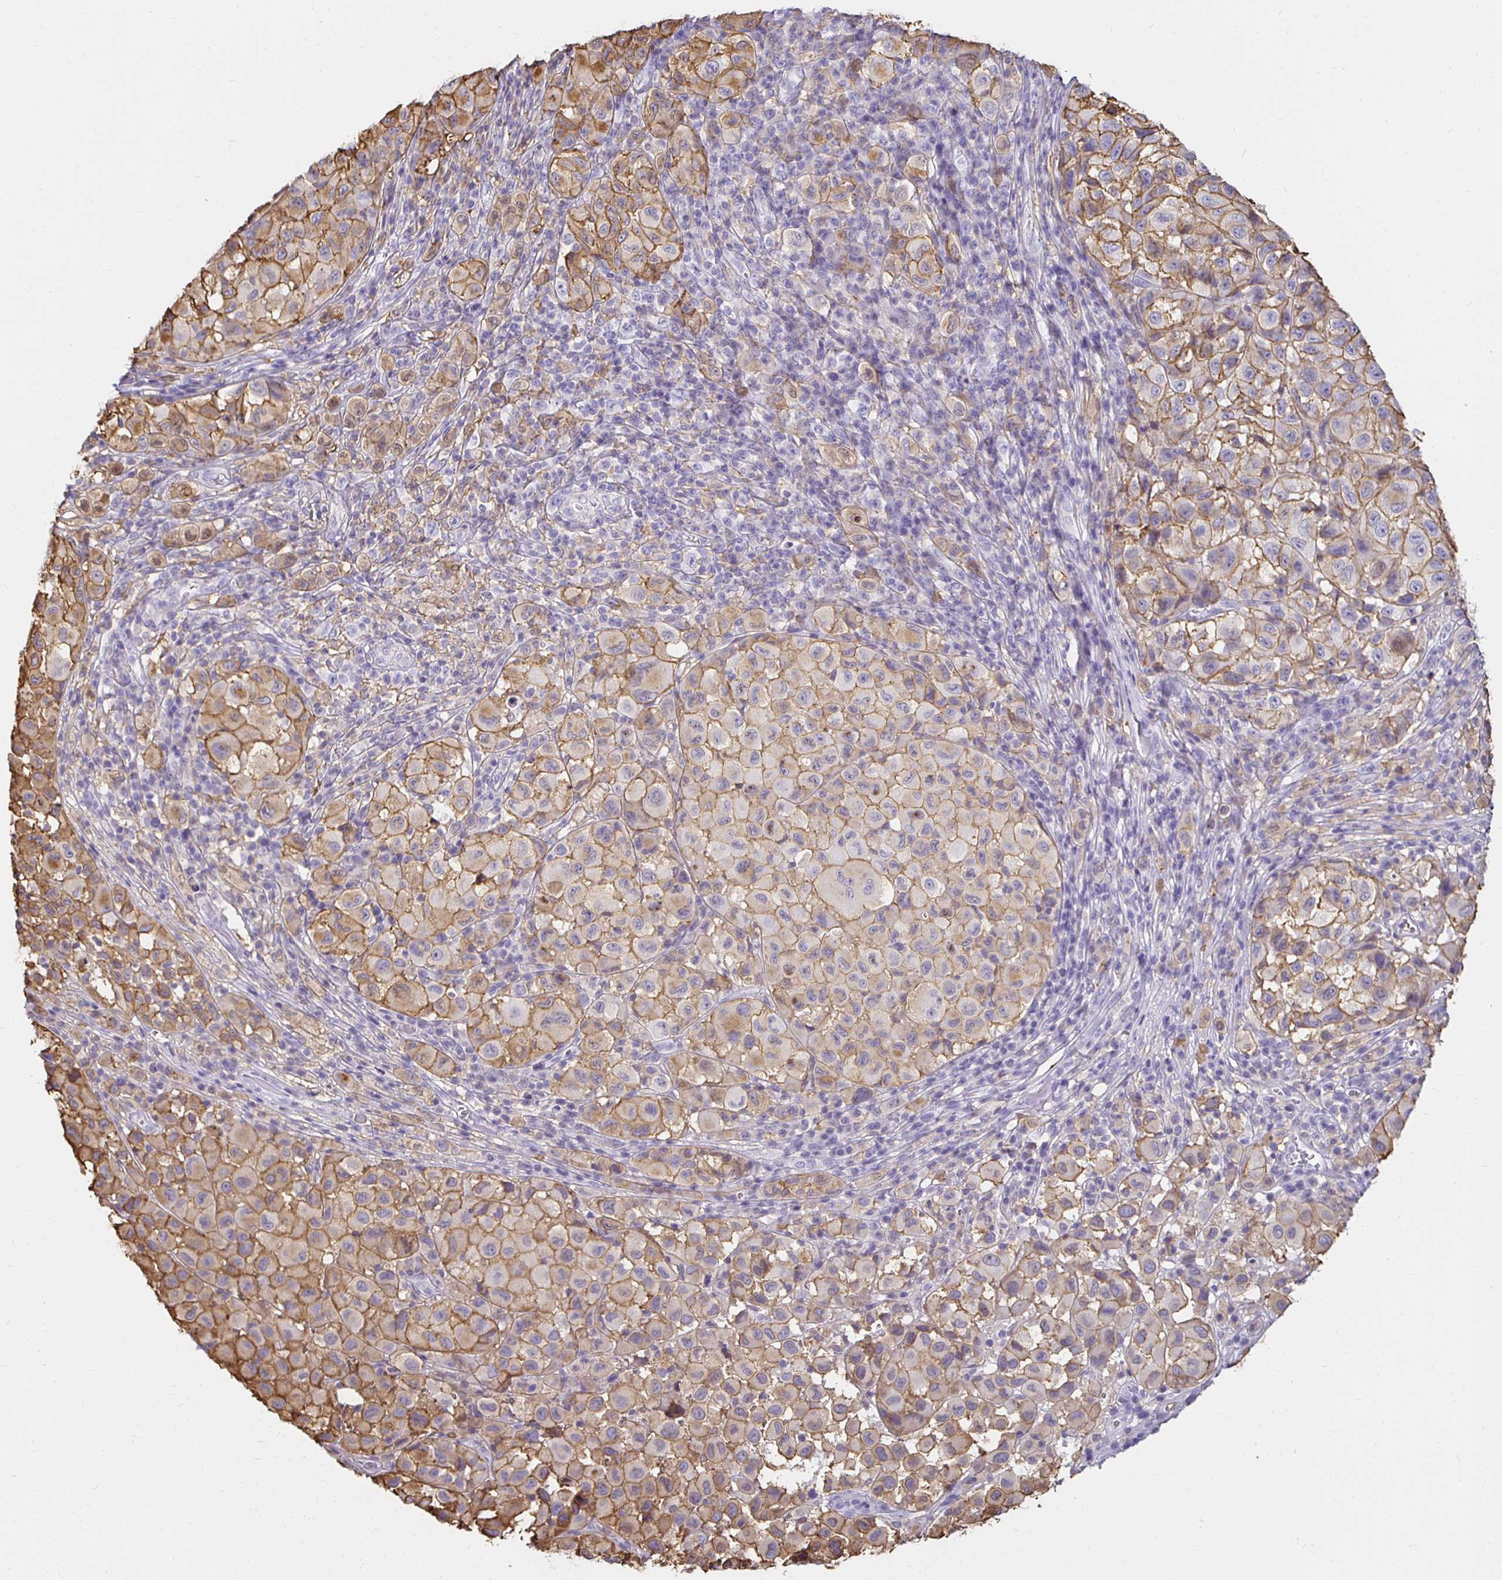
{"staining": {"intensity": "moderate", "quantity": "25%-75%", "location": "cytoplasmic/membranous"}, "tissue": "melanoma", "cell_type": "Tumor cells", "image_type": "cancer", "snomed": [{"axis": "morphology", "description": "Malignant melanoma, NOS"}, {"axis": "topography", "description": "Skin"}], "caption": "Immunohistochemistry (IHC) (DAB) staining of melanoma demonstrates moderate cytoplasmic/membranous protein expression in about 25%-75% of tumor cells.", "gene": "TAS1R3", "patient": {"sex": "male", "age": 93}}